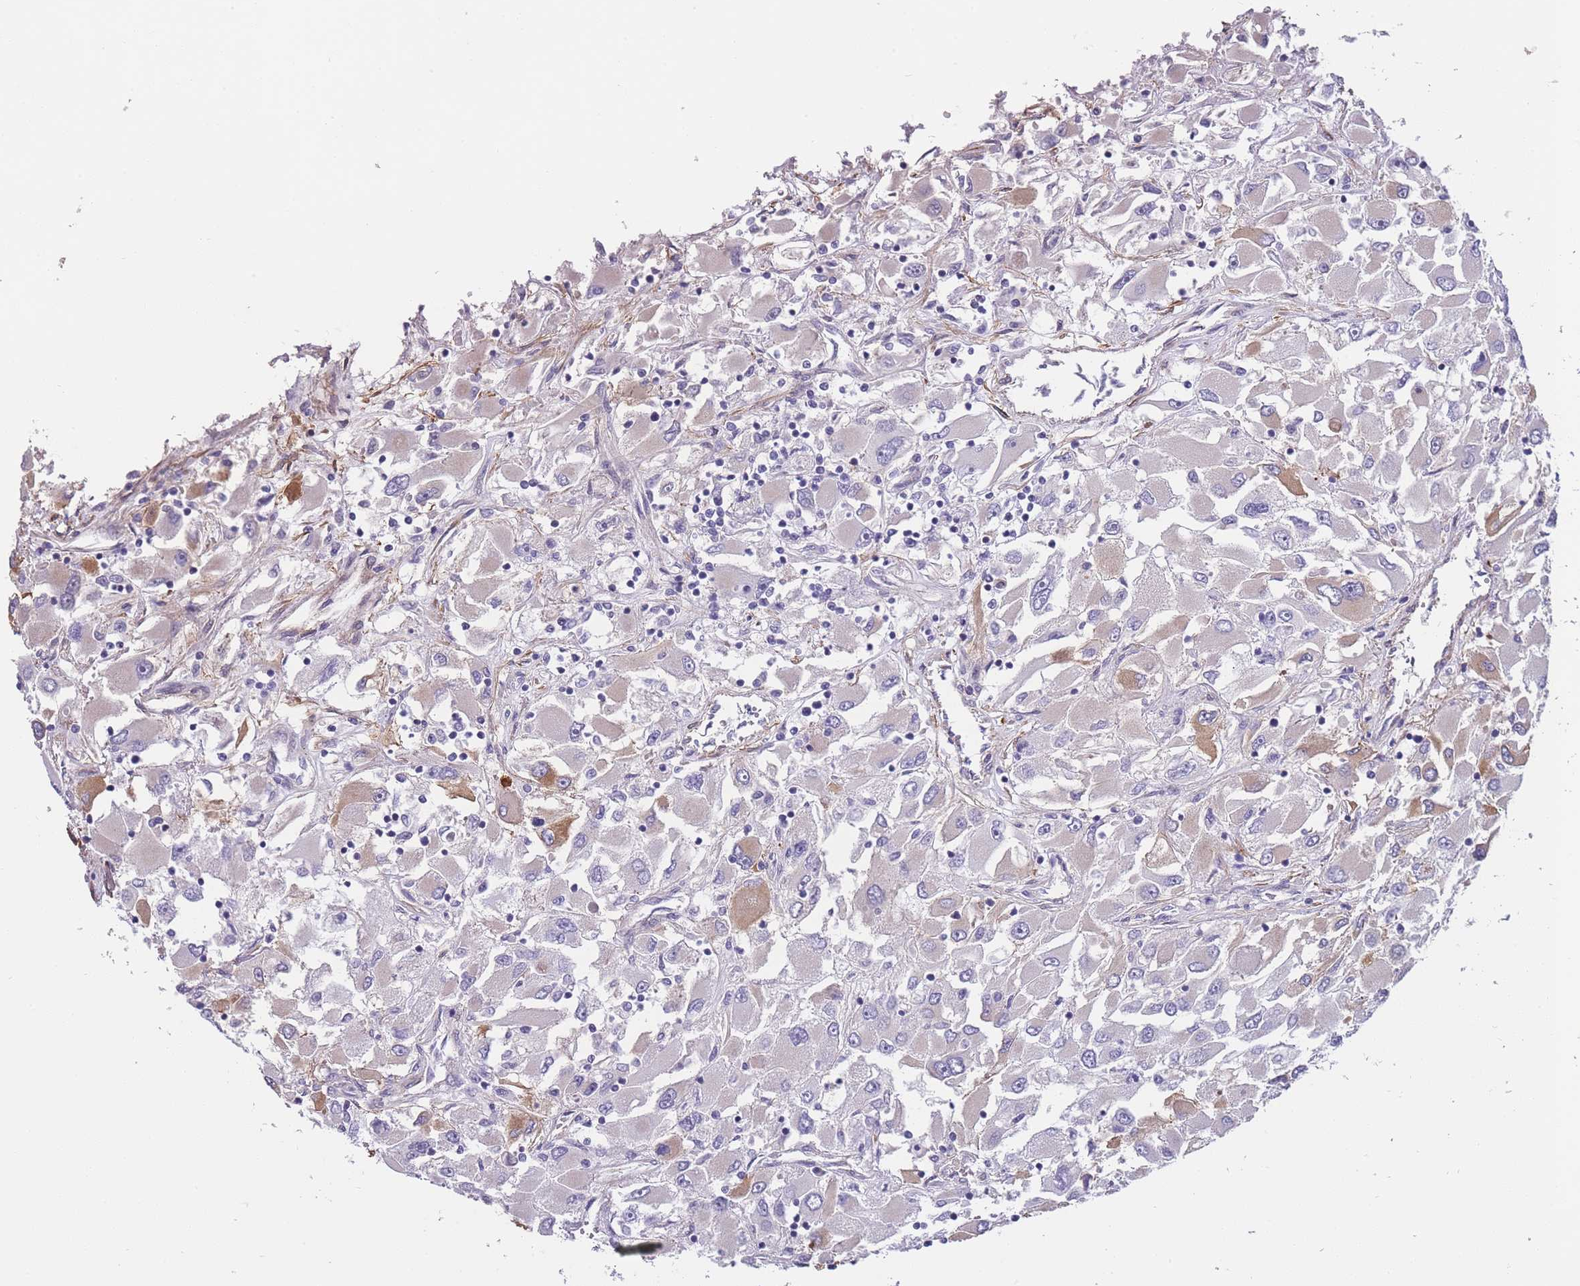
{"staining": {"intensity": "moderate", "quantity": "<25%", "location": "cytoplasmic/membranous"}, "tissue": "renal cancer", "cell_type": "Tumor cells", "image_type": "cancer", "snomed": [{"axis": "morphology", "description": "Adenocarcinoma, NOS"}, {"axis": "topography", "description": "Kidney"}], "caption": "Renal cancer (adenocarcinoma) stained with a protein marker shows moderate staining in tumor cells.", "gene": "FAM124A", "patient": {"sex": "female", "age": 52}}